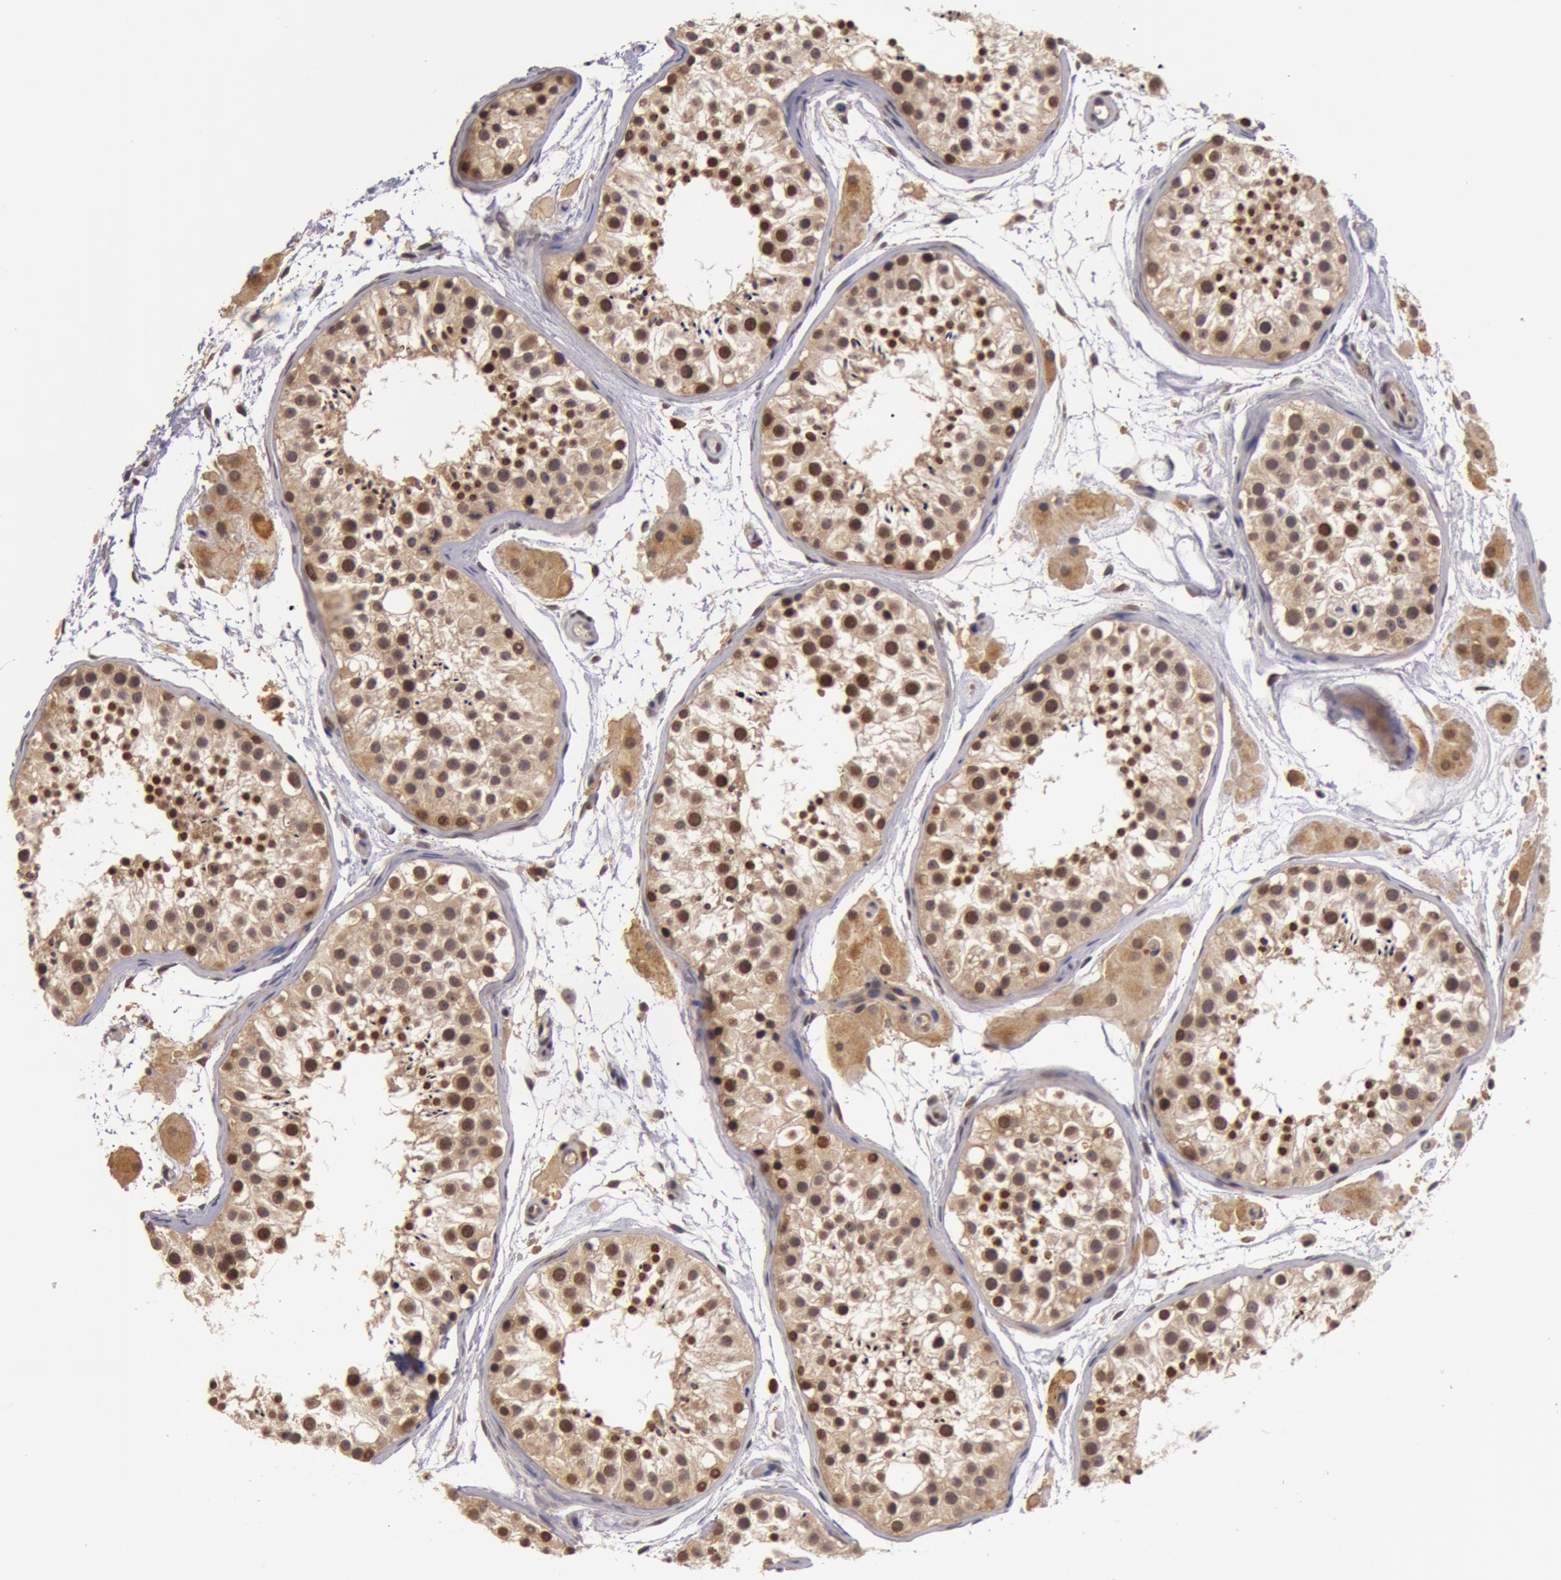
{"staining": {"intensity": "moderate", "quantity": "25%-75%", "location": "nuclear"}, "tissue": "testis", "cell_type": "Cells in seminiferous ducts", "image_type": "normal", "snomed": [{"axis": "morphology", "description": "Normal tissue, NOS"}, {"axis": "topography", "description": "Testis"}], "caption": "Immunohistochemistry (IHC) micrograph of unremarkable testis stained for a protein (brown), which reveals medium levels of moderate nuclear expression in approximately 25%-75% of cells in seminiferous ducts.", "gene": "ZNF350", "patient": {"sex": "male", "age": 29}}